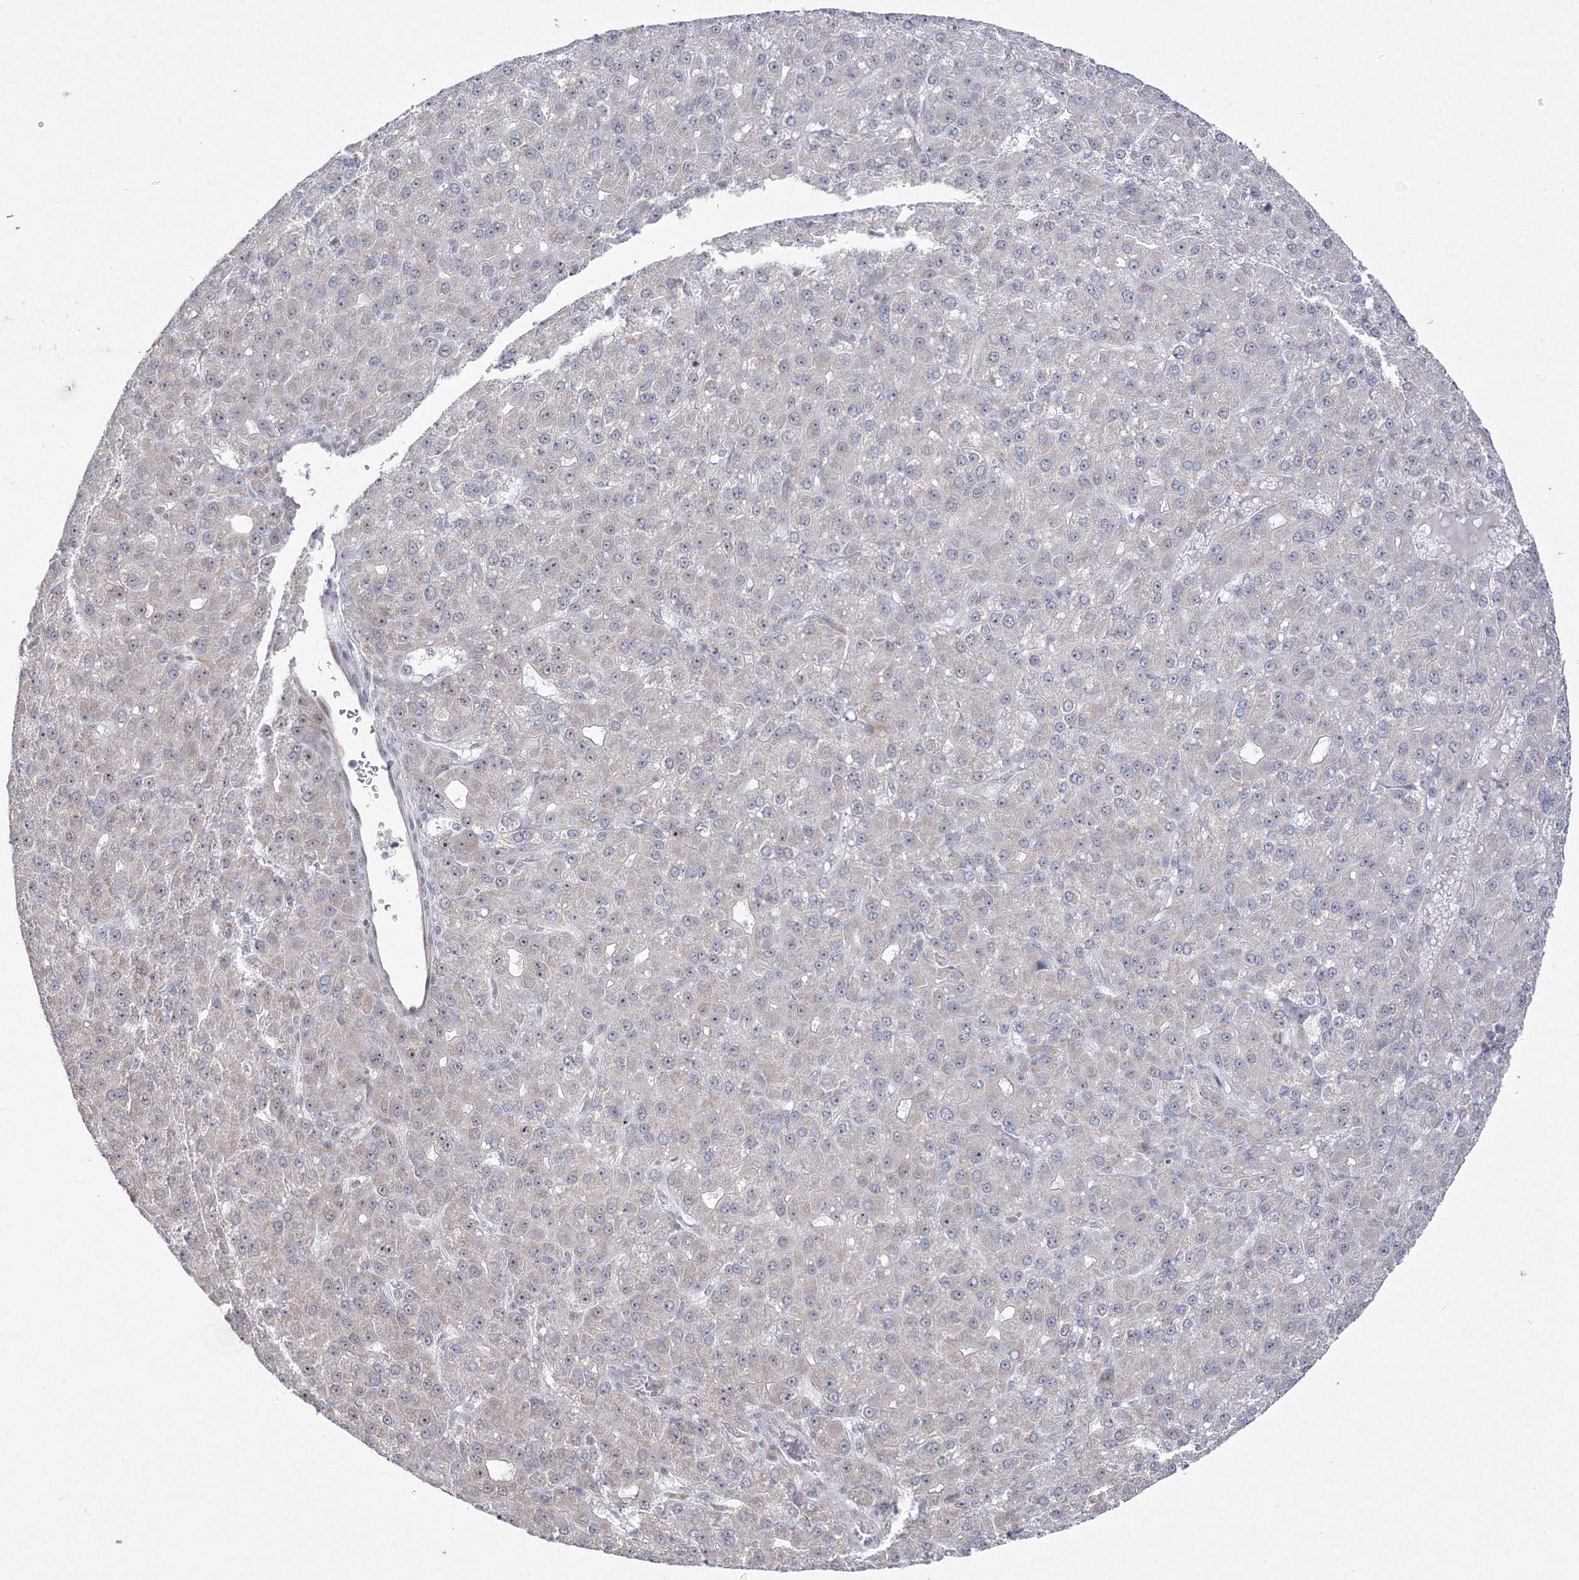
{"staining": {"intensity": "weak", "quantity": "<25%", "location": "nuclear"}, "tissue": "liver cancer", "cell_type": "Tumor cells", "image_type": "cancer", "snomed": [{"axis": "morphology", "description": "Carcinoma, Hepatocellular, NOS"}, {"axis": "topography", "description": "Liver"}], "caption": "Immunohistochemical staining of liver cancer displays no significant staining in tumor cells.", "gene": "GRSF1", "patient": {"sex": "male", "age": 67}}